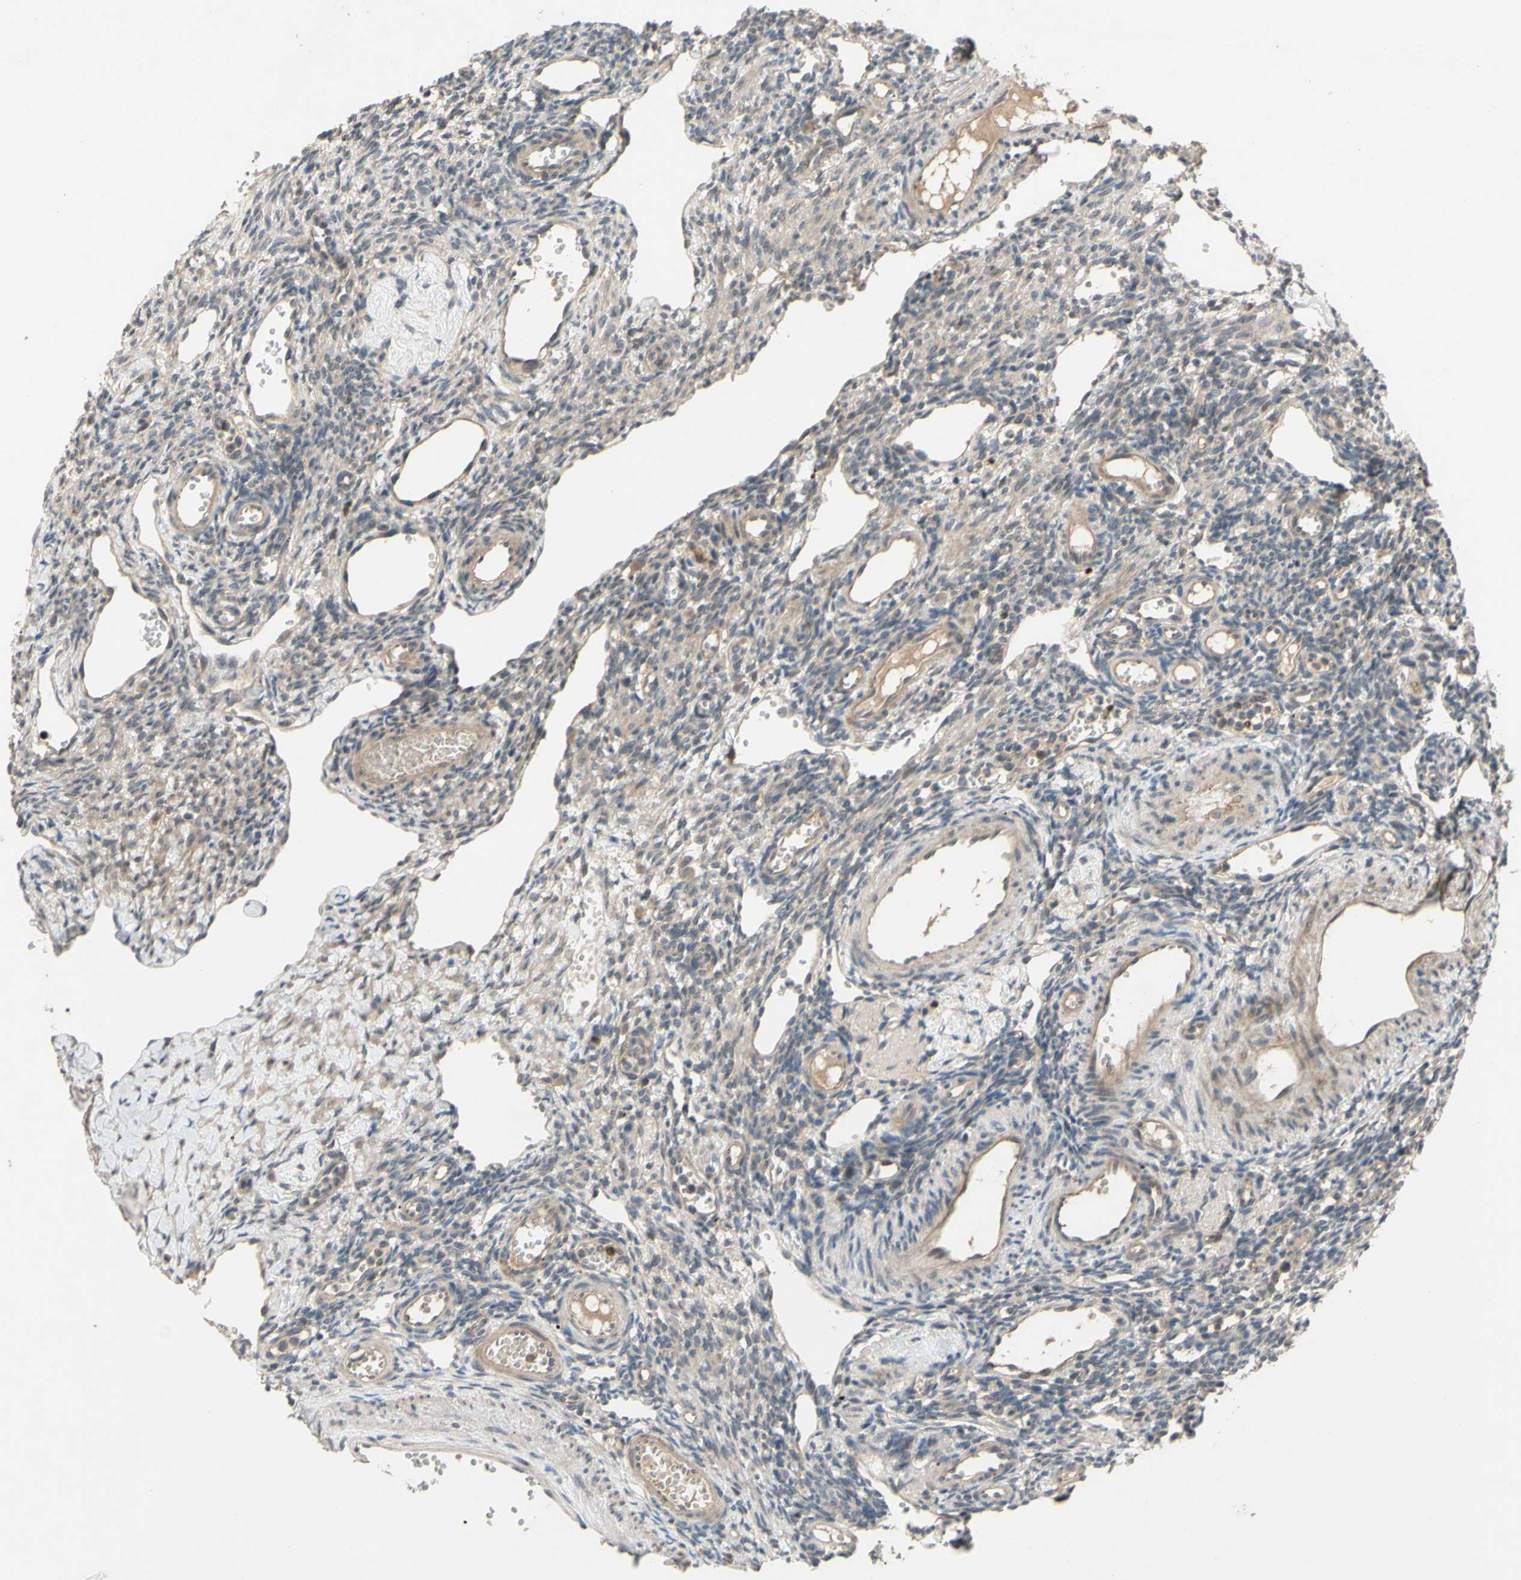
{"staining": {"intensity": "weak", "quantity": "25%-75%", "location": "cytoplasmic/membranous"}, "tissue": "ovary", "cell_type": "Ovarian stroma cells", "image_type": "normal", "snomed": [{"axis": "morphology", "description": "Normal tissue, NOS"}, {"axis": "topography", "description": "Ovary"}], "caption": "Protein analysis of benign ovary displays weak cytoplasmic/membranous staining in approximately 25%-75% of ovarian stroma cells. The staining was performed using DAB (3,3'-diaminobenzidine), with brown indicating positive protein expression. Nuclei are stained blue with hematoxylin.", "gene": "ALK", "patient": {"sex": "female", "age": 33}}